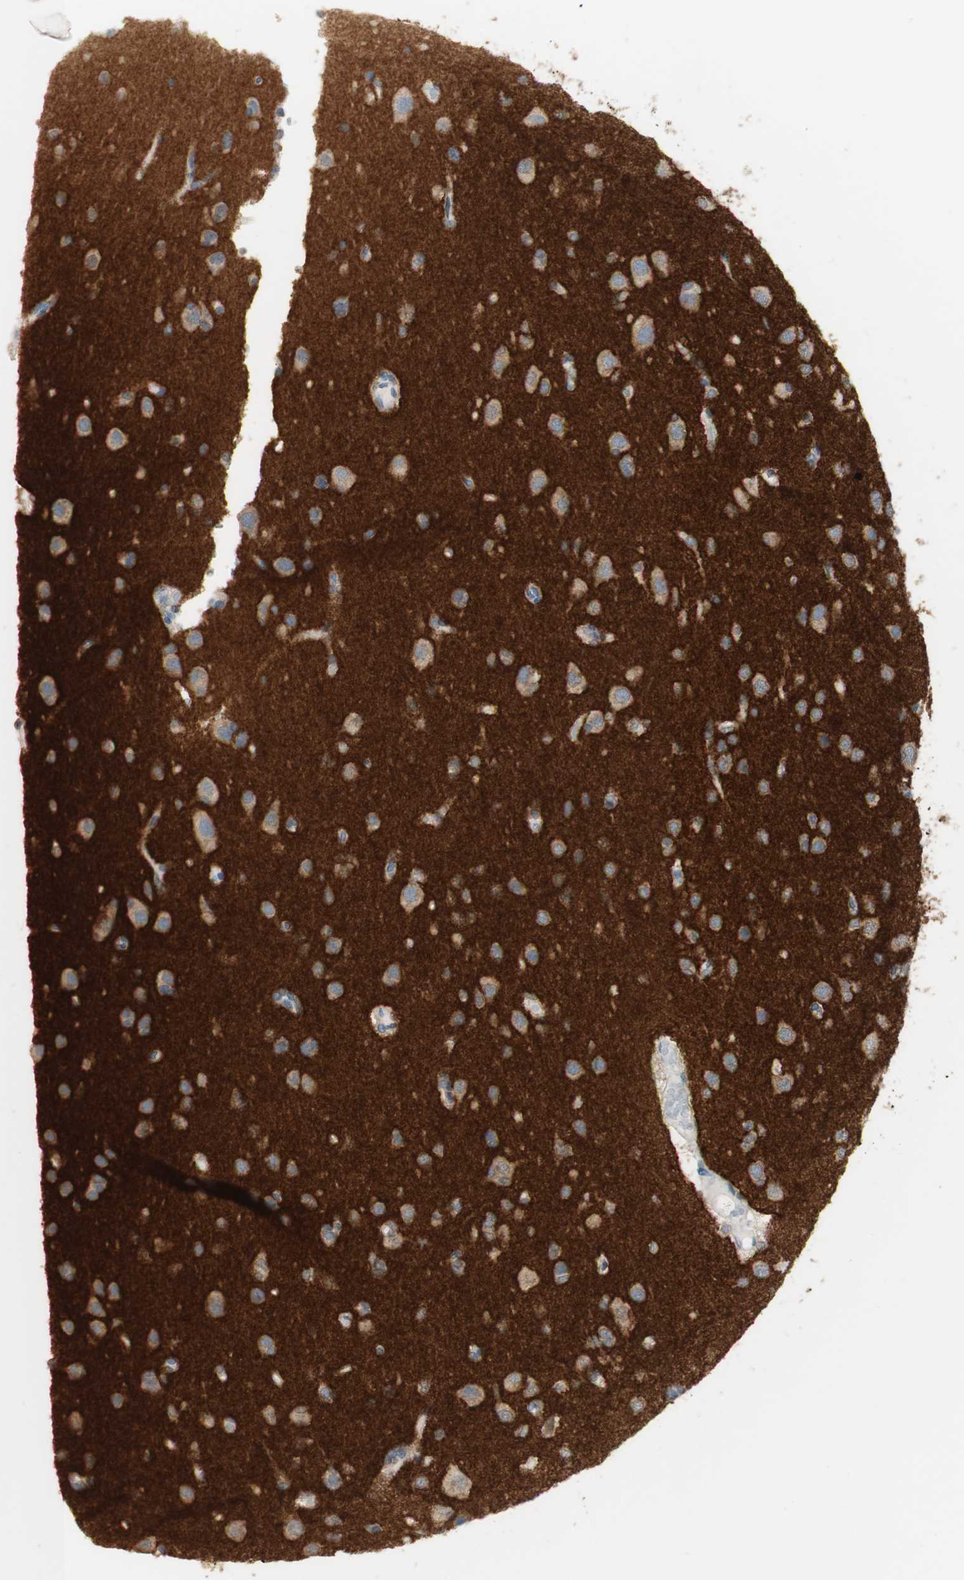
{"staining": {"intensity": "negative", "quantity": "none", "location": "none"}, "tissue": "glioma", "cell_type": "Tumor cells", "image_type": "cancer", "snomed": [{"axis": "morphology", "description": "Glioma, malignant, High grade"}, {"axis": "topography", "description": "Brain"}], "caption": "This is an immunohistochemistry (IHC) image of human malignant glioma (high-grade). There is no expression in tumor cells.", "gene": "L1CAM", "patient": {"sex": "female", "age": 59}}